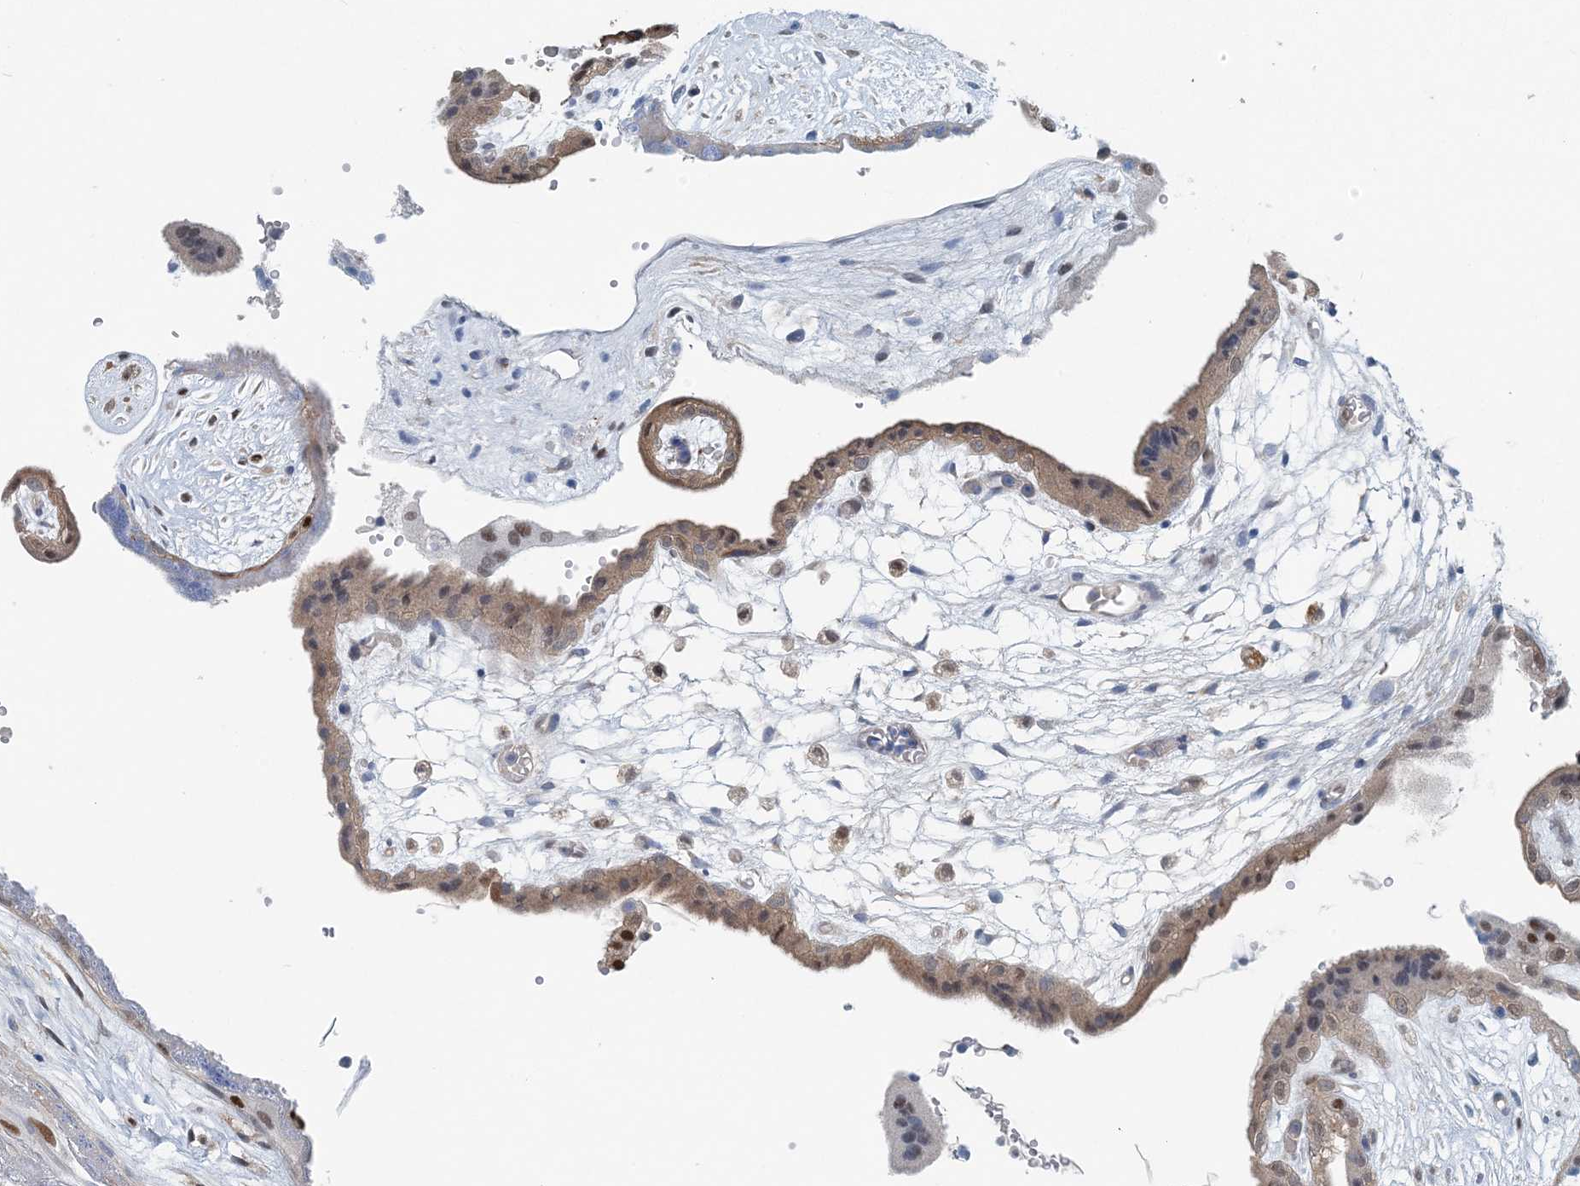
{"staining": {"intensity": "moderate", "quantity": ">75%", "location": "nuclear"}, "tissue": "placenta", "cell_type": "Decidual cells", "image_type": "normal", "snomed": [{"axis": "morphology", "description": "Normal tissue, NOS"}, {"axis": "topography", "description": "Placenta"}], "caption": "DAB (3,3'-diaminobenzidine) immunohistochemical staining of benign placenta displays moderate nuclear protein expression in approximately >75% of decidual cells.", "gene": "HIKESHI", "patient": {"sex": "female", "age": 18}}